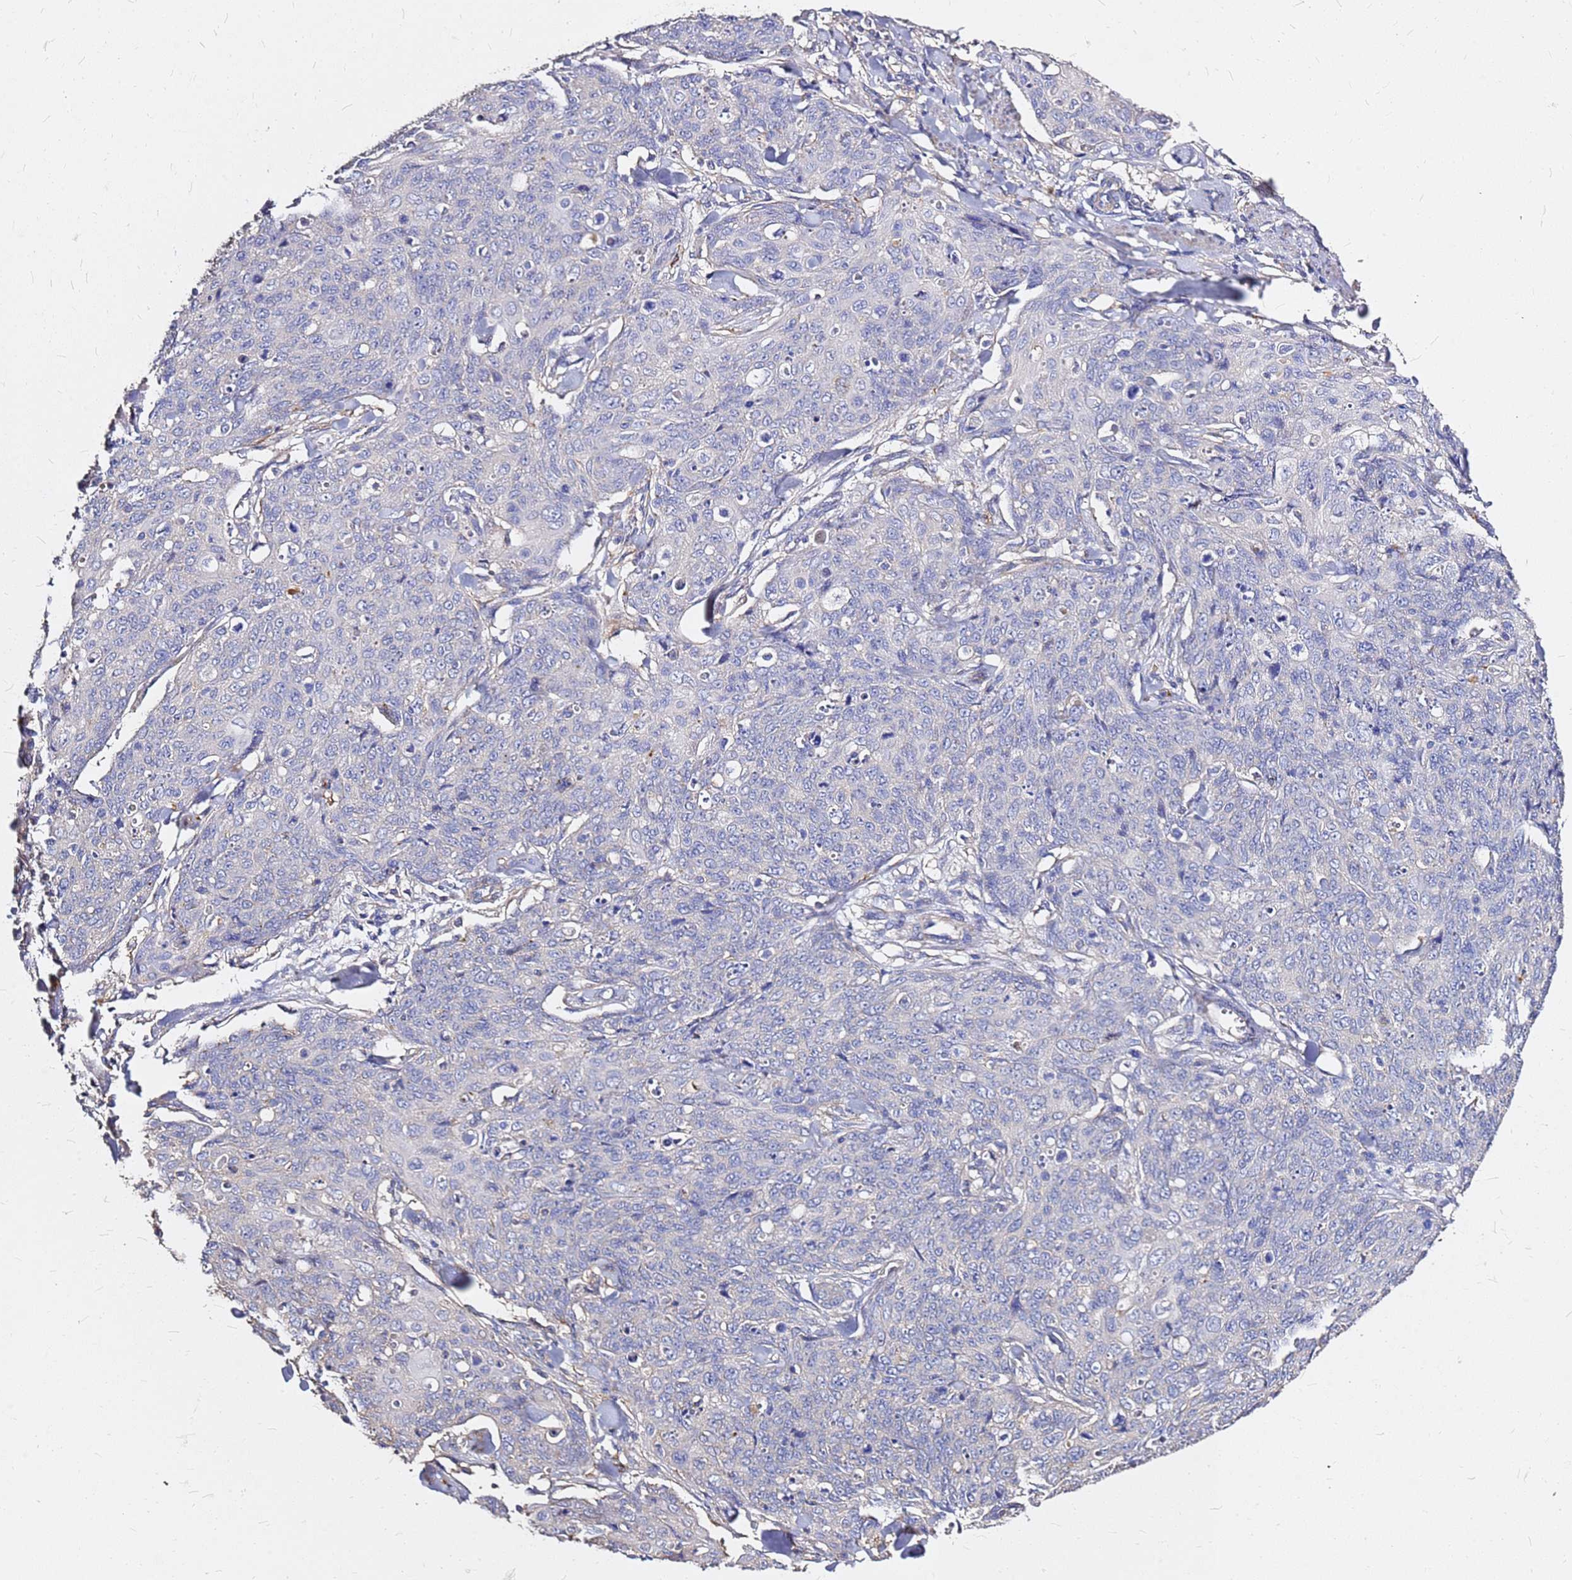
{"staining": {"intensity": "negative", "quantity": "none", "location": "none"}, "tissue": "skin cancer", "cell_type": "Tumor cells", "image_type": "cancer", "snomed": [{"axis": "morphology", "description": "Squamous cell carcinoma, NOS"}, {"axis": "topography", "description": "Skin"}, {"axis": "topography", "description": "Vulva"}], "caption": "Human skin squamous cell carcinoma stained for a protein using immunohistochemistry (IHC) shows no positivity in tumor cells.", "gene": "EXD3", "patient": {"sex": "female", "age": 85}}